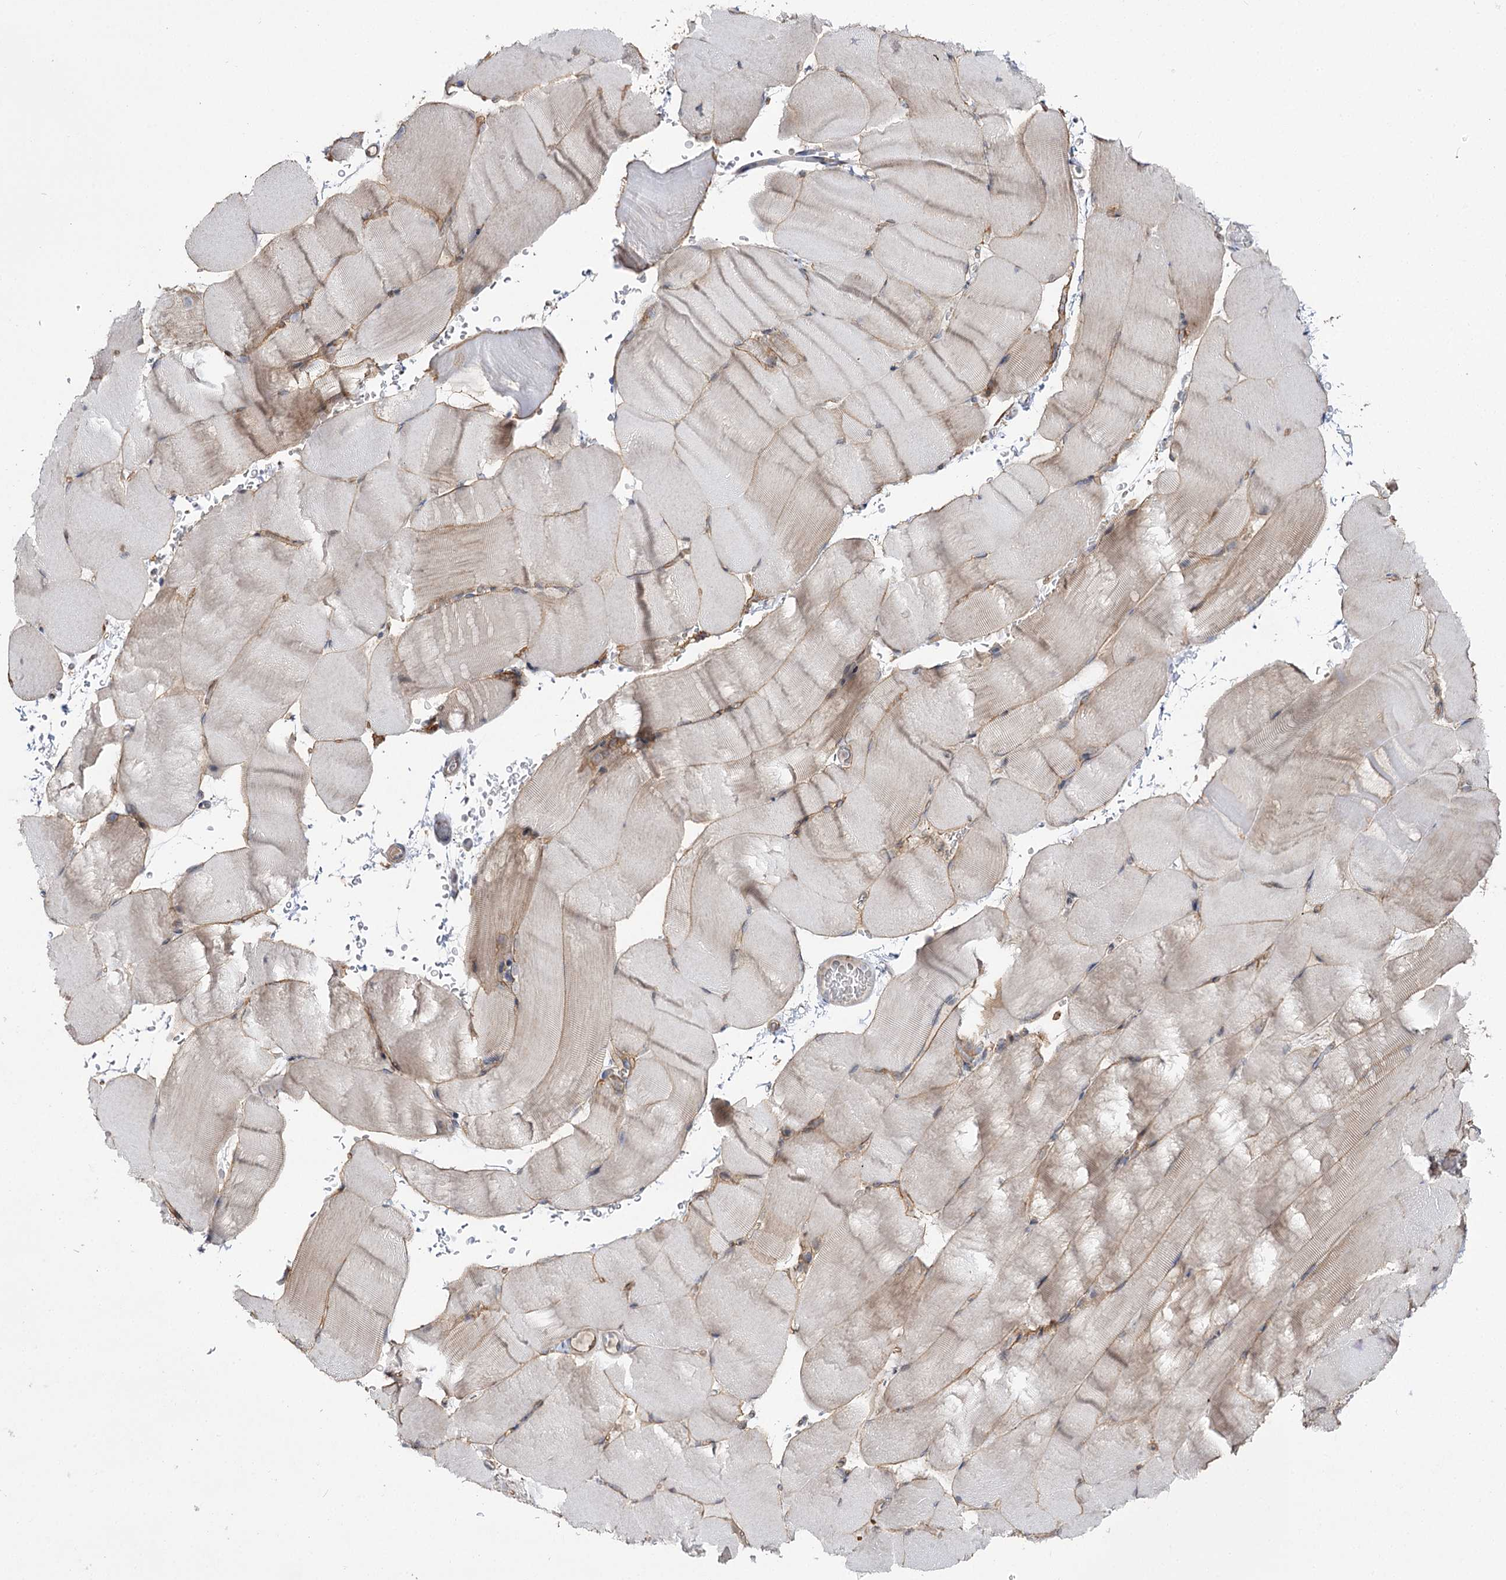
{"staining": {"intensity": "weak", "quantity": "<25%", "location": "cytoplasmic/membranous"}, "tissue": "skeletal muscle", "cell_type": "Myocytes", "image_type": "normal", "snomed": [{"axis": "morphology", "description": "Normal tissue, NOS"}, {"axis": "topography", "description": "Skeletal muscle"}, {"axis": "topography", "description": "Parathyroid gland"}], "caption": "This is an immunohistochemistry (IHC) photomicrograph of normal skeletal muscle. There is no positivity in myocytes.", "gene": "CBR4", "patient": {"sex": "female", "age": 37}}